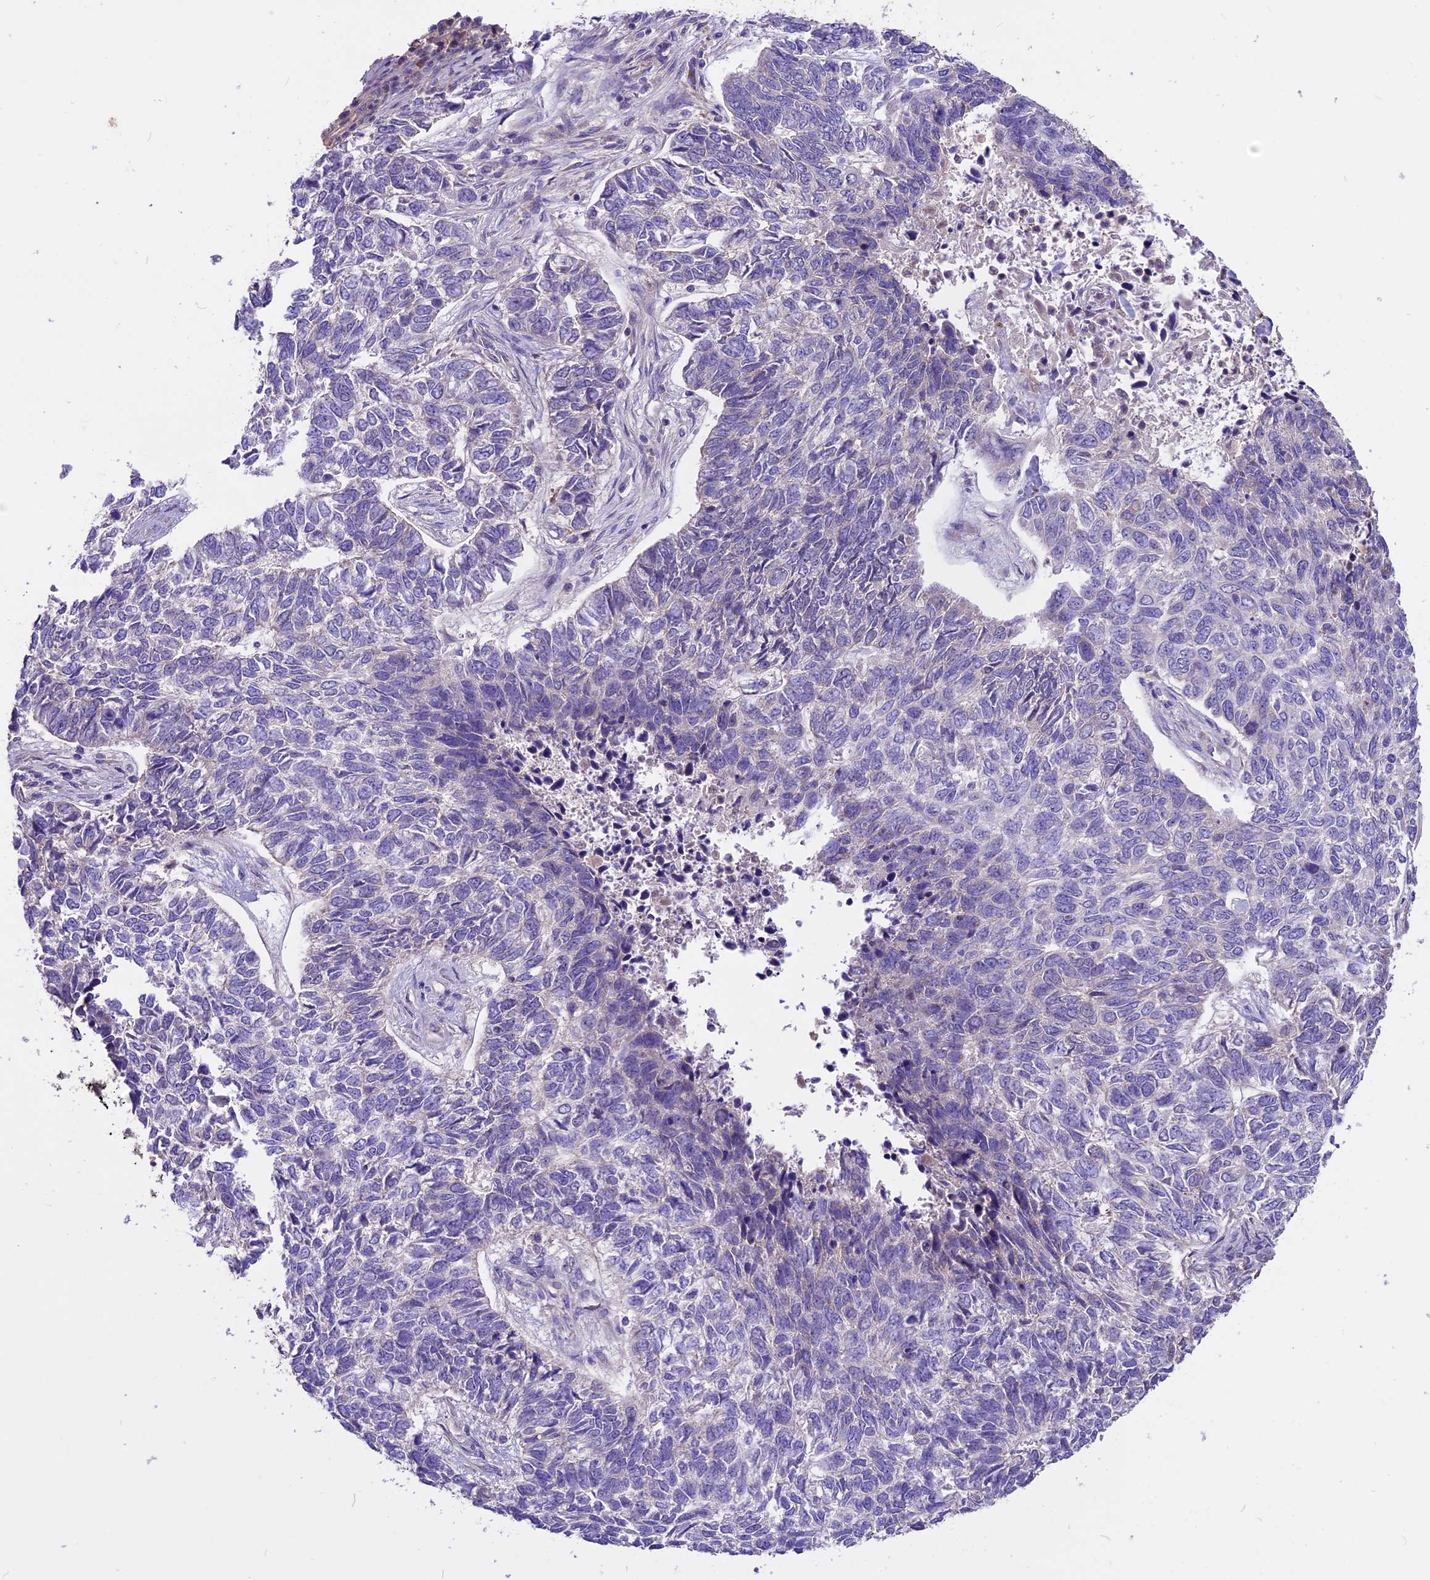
{"staining": {"intensity": "negative", "quantity": "none", "location": "none"}, "tissue": "skin cancer", "cell_type": "Tumor cells", "image_type": "cancer", "snomed": [{"axis": "morphology", "description": "Basal cell carcinoma"}, {"axis": "topography", "description": "Skin"}], "caption": "DAB immunohistochemical staining of skin cancer (basal cell carcinoma) reveals no significant staining in tumor cells.", "gene": "ANO3", "patient": {"sex": "female", "age": 65}}